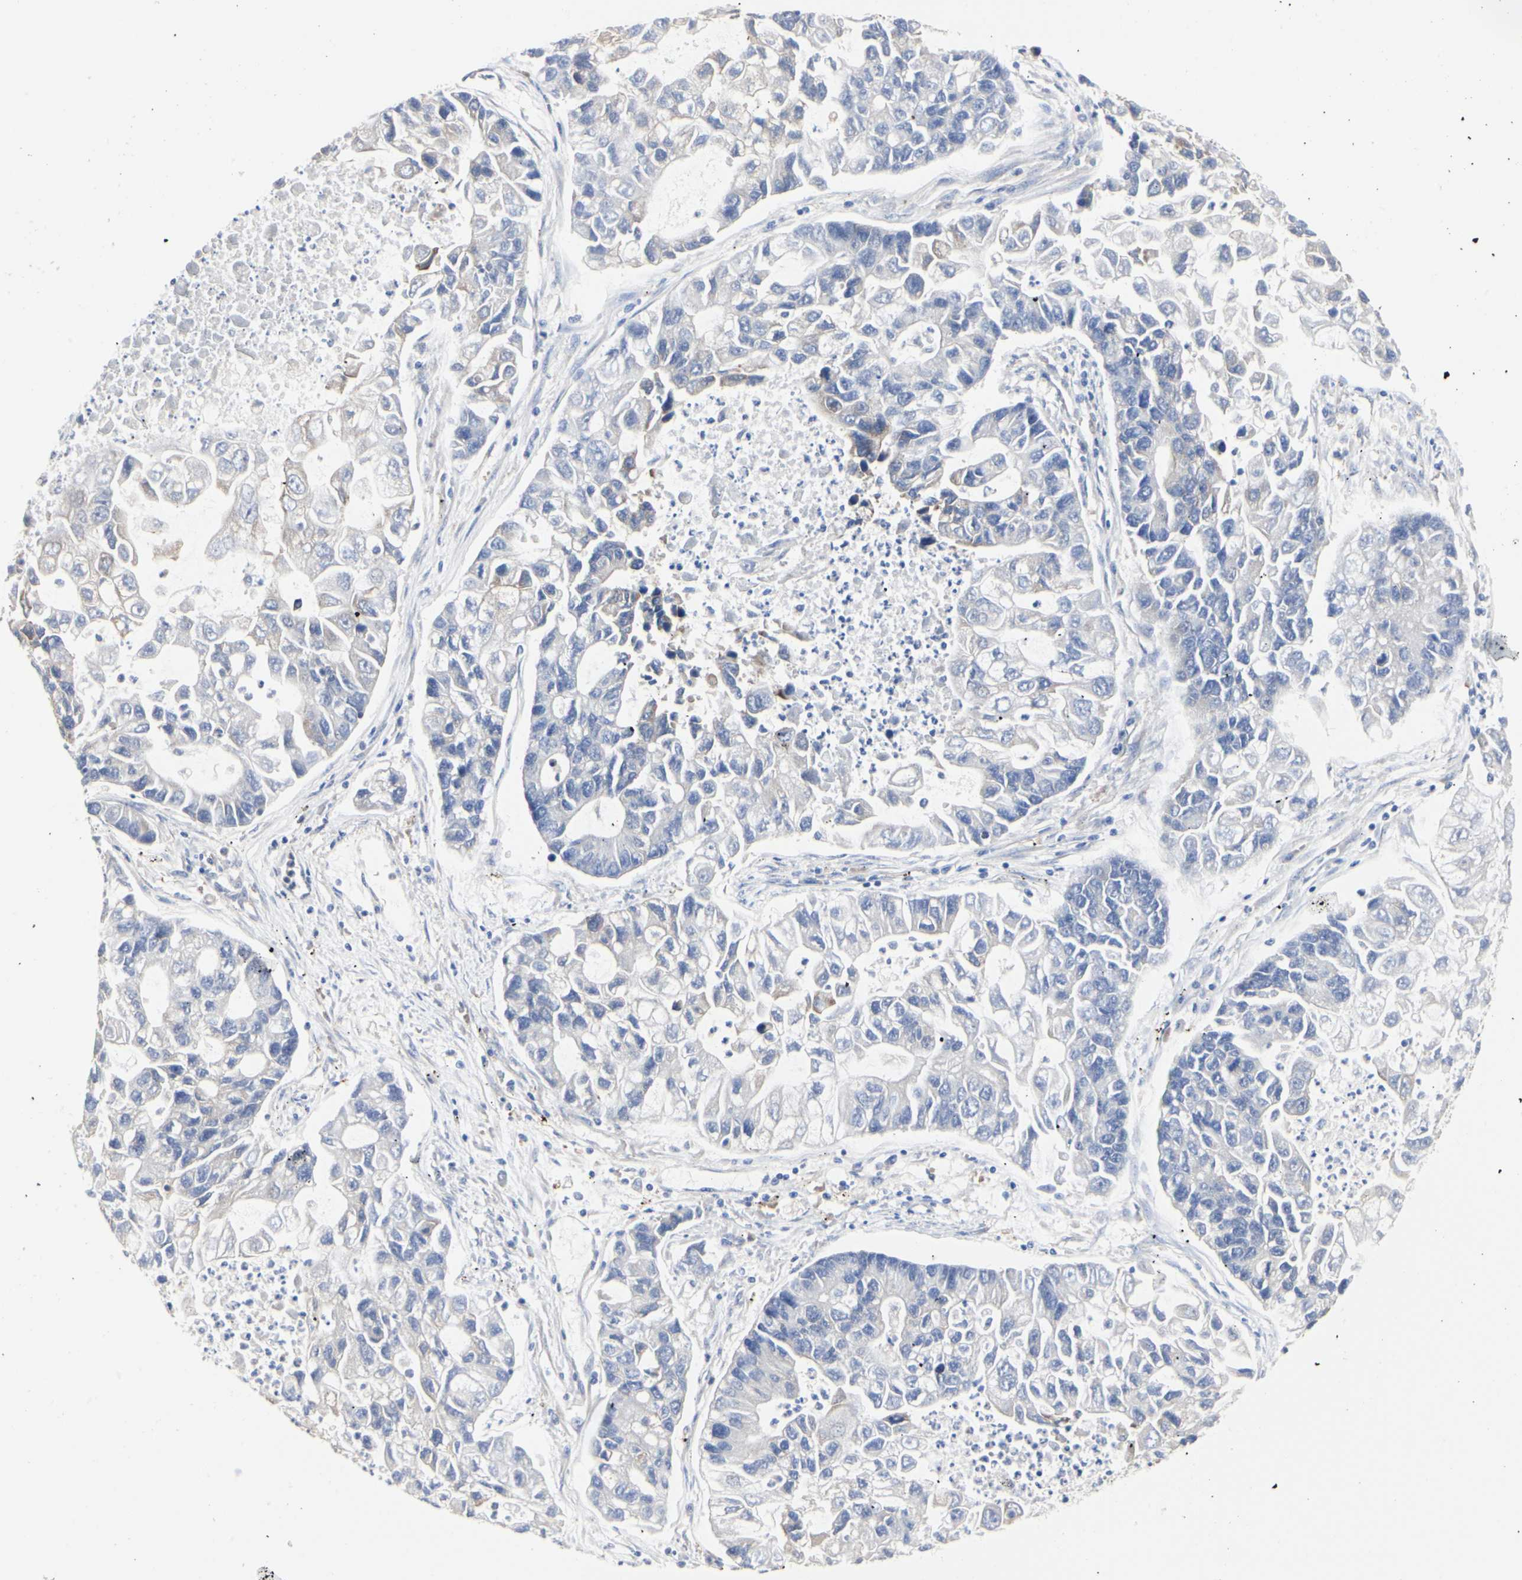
{"staining": {"intensity": "negative", "quantity": "none", "location": "none"}, "tissue": "lung cancer", "cell_type": "Tumor cells", "image_type": "cancer", "snomed": [{"axis": "morphology", "description": "Adenocarcinoma, NOS"}, {"axis": "topography", "description": "Lung"}], "caption": "A high-resolution photomicrograph shows immunohistochemistry (IHC) staining of lung adenocarcinoma, which exhibits no significant expression in tumor cells.", "gene": "C3orf52", "patient": {"sex": "female", "age": 51}}